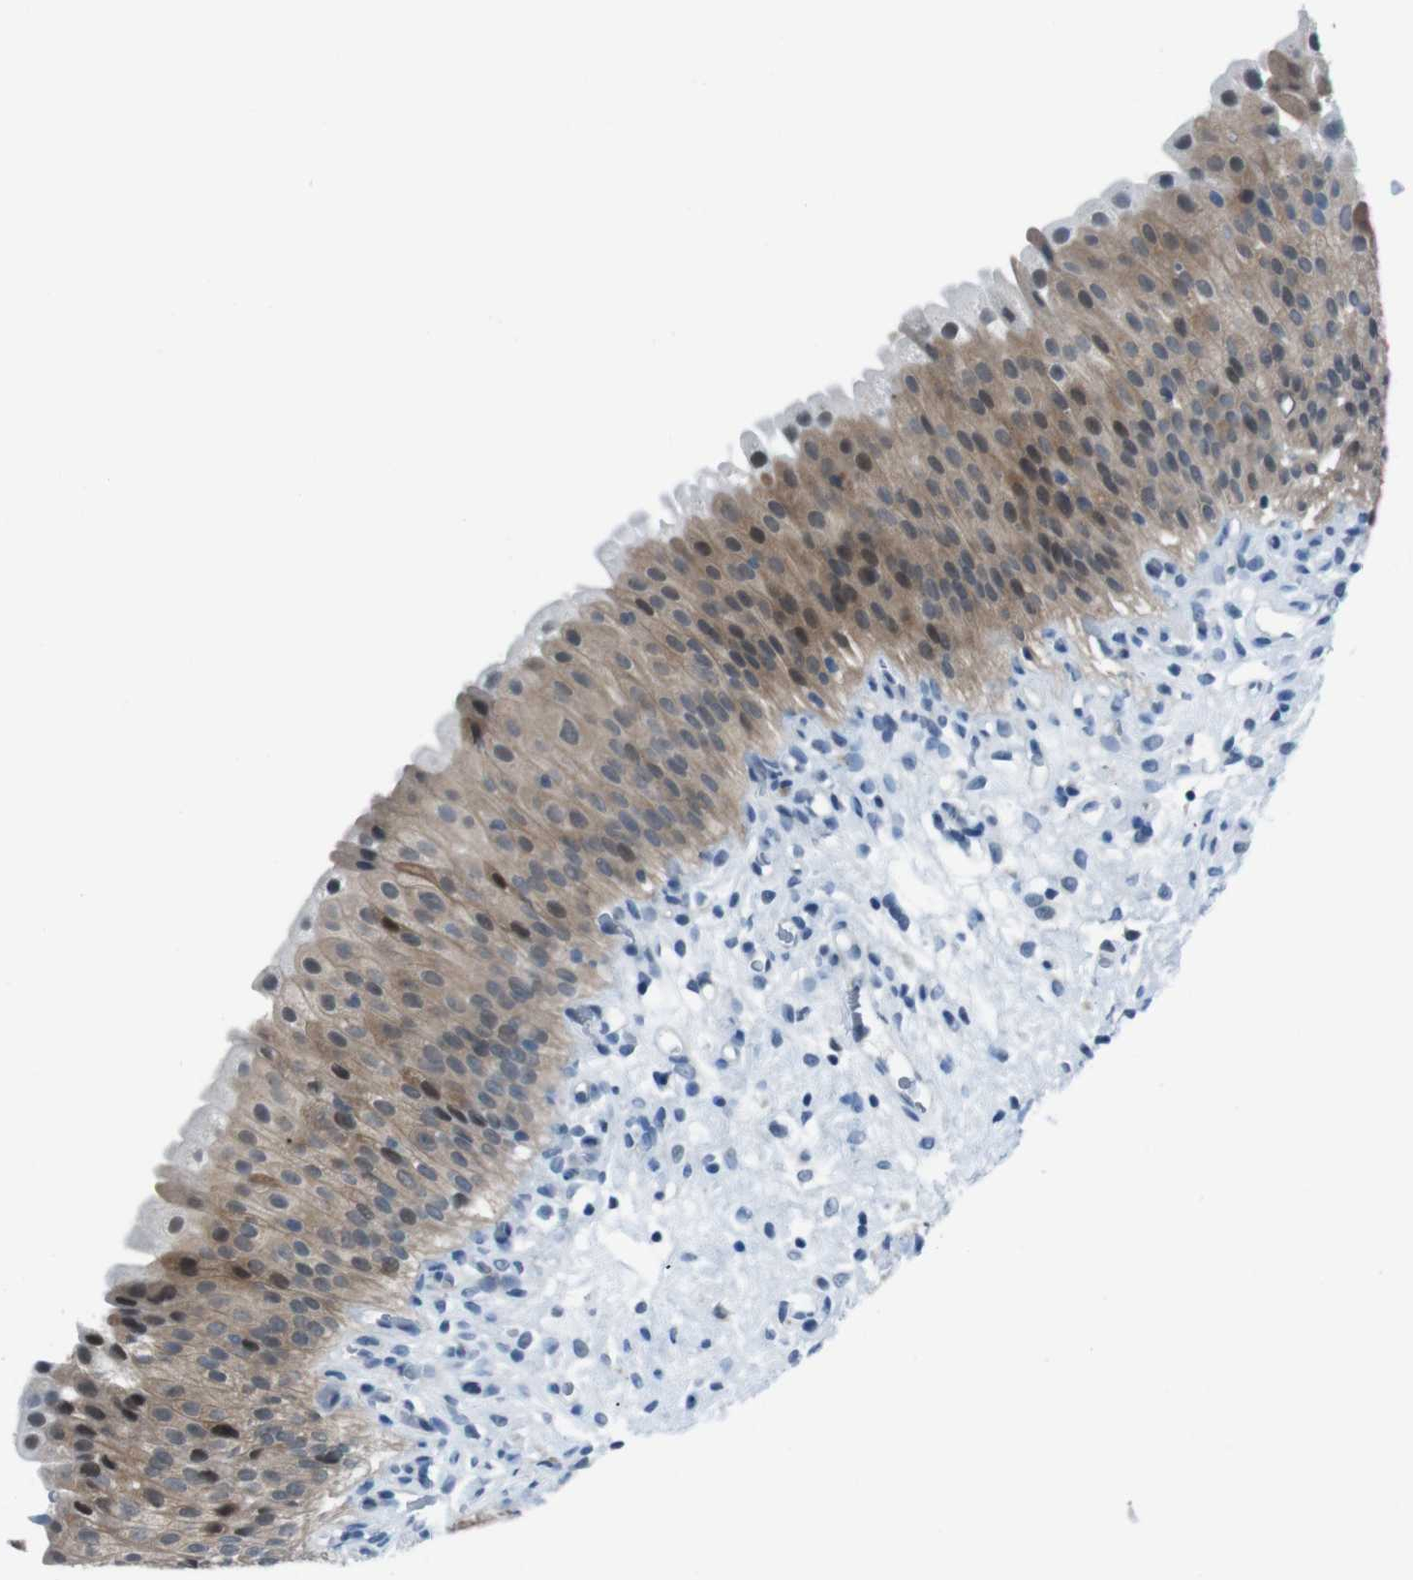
{"staining": {"intensity": "moderate", "quantity": ">75%", "location": "cytoplasmic/membranous,nuclear"}, "tissue": "urinary bladder", "cell_type": "Urothelial cells", "image_type": "normal", "snomed": [{"axis": "morphology", "description": "Normal tissue, NOS"}, {"axis": "morphology", "description": "Urothelial carcinoma, High grade"}, {"axis": "topography", "description": "Urinary bladder"}], "caption": "This micrograph reveals normal urinary bladder stained with immunohistochemistry to label a protein in brown. The cytoplasmic/membranous,nuclear of urothelial cells show moderate positivity for the protein. Nuclei are counter-stained blue.", "gene": "LRP5", "patient": {"sex": "male", "age": 46}}